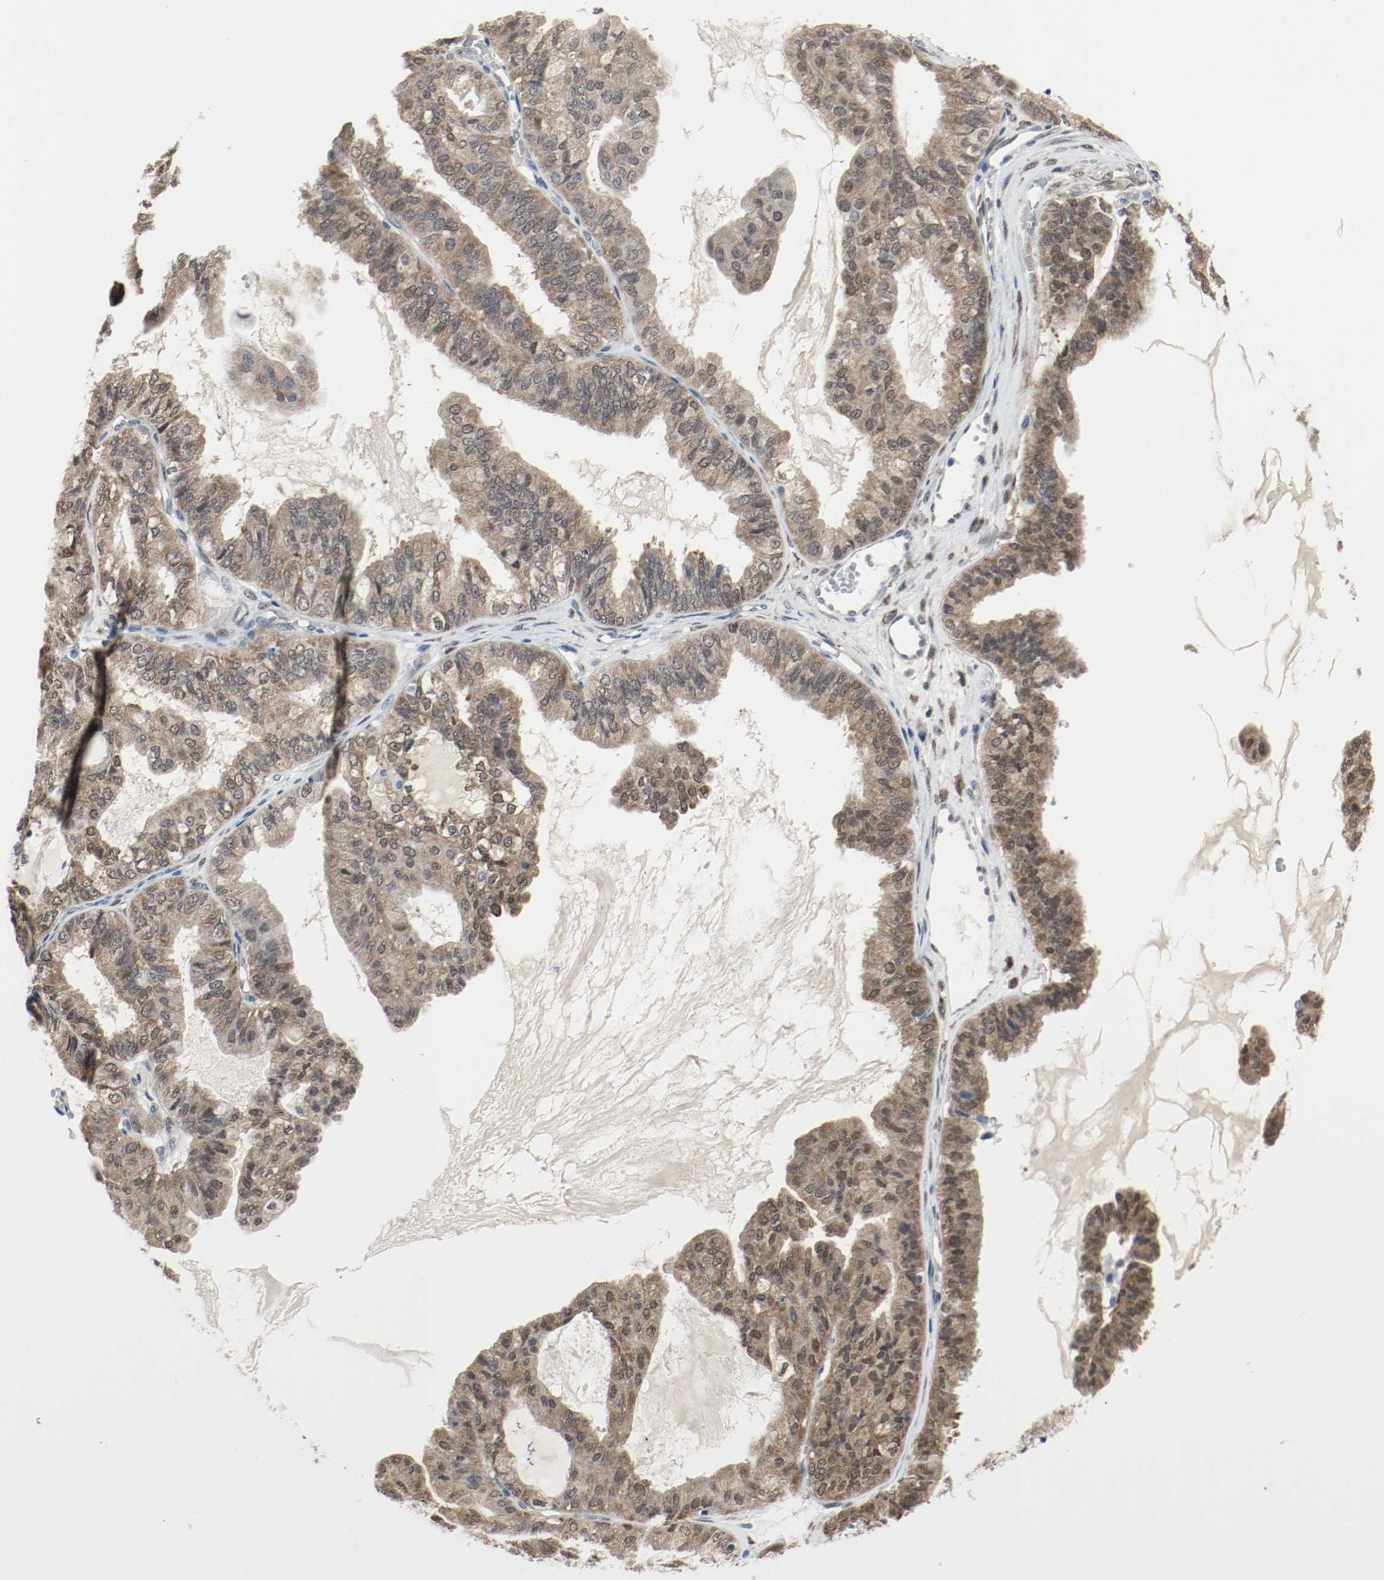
{"staining": {"intensity": "moderate", "quantity": ">75%", "location": "cytoplasmic/membranous,nuclear"}, "tissue": "ovarian cancer", "cell_type": "Tumor cells", "image_type": "cancer", "snomed": [{"axis": "morphology", "description": "Carcinoma, NOS"}, {"axis": "morphology", "description": "Carcinoma, endometroid"}, {"axis": "topography", "description": "Ovary"}], "caption": "DAB immunohistochemical staining of human ovarian cancer displays moderate cytoplasmic/membranous and nuclear protein positivity in about >75% of tumor cells.", "gene": "PPME1", "patient": {"sex": "female", "age": 50}}